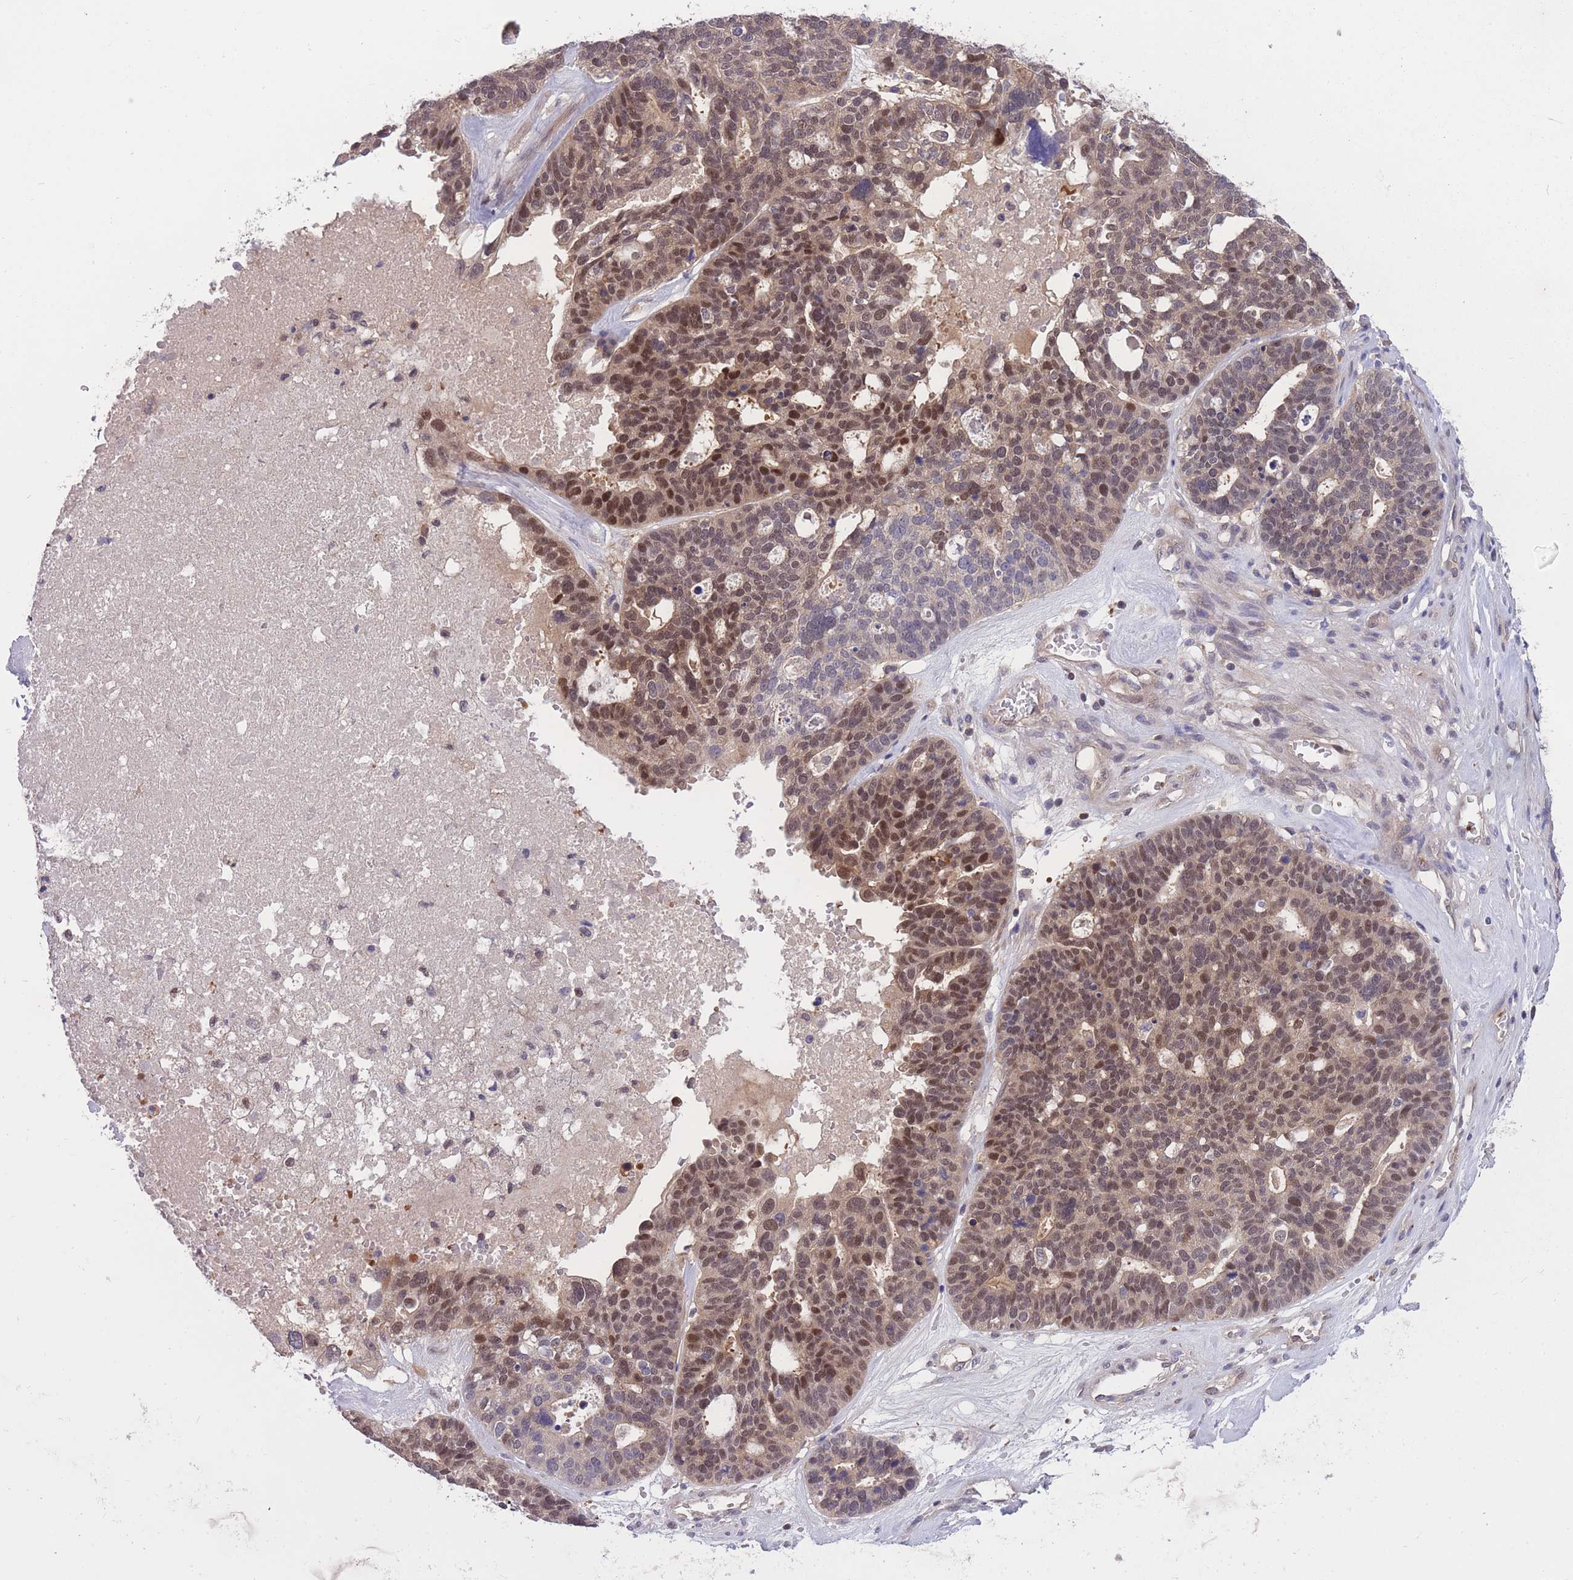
{"staining": {"intensity": "moderate", "quantity": ">75%", "location": "cytoplasmic/membranous,nuclear"}, "tissue": "ovarian cancer", "cell_type": "Tumor cells", "image_type": "cancer", "snomed": [{"axis": "morphology", "description": "Cystadenocarcinoma, serous, NOS"}, {"axis": "topography", "description": "Ovary"}], "caption": "This micrograph shows immunohistochemistry staining of ovarian cancer (serous cystadenocarcinoma), with medium moderate cytoplasmic/membranous and nuclear staining in about >75% of tumor cells.", "gene": "UBE2N", "patient": {"sex": "female", "age": 59}}